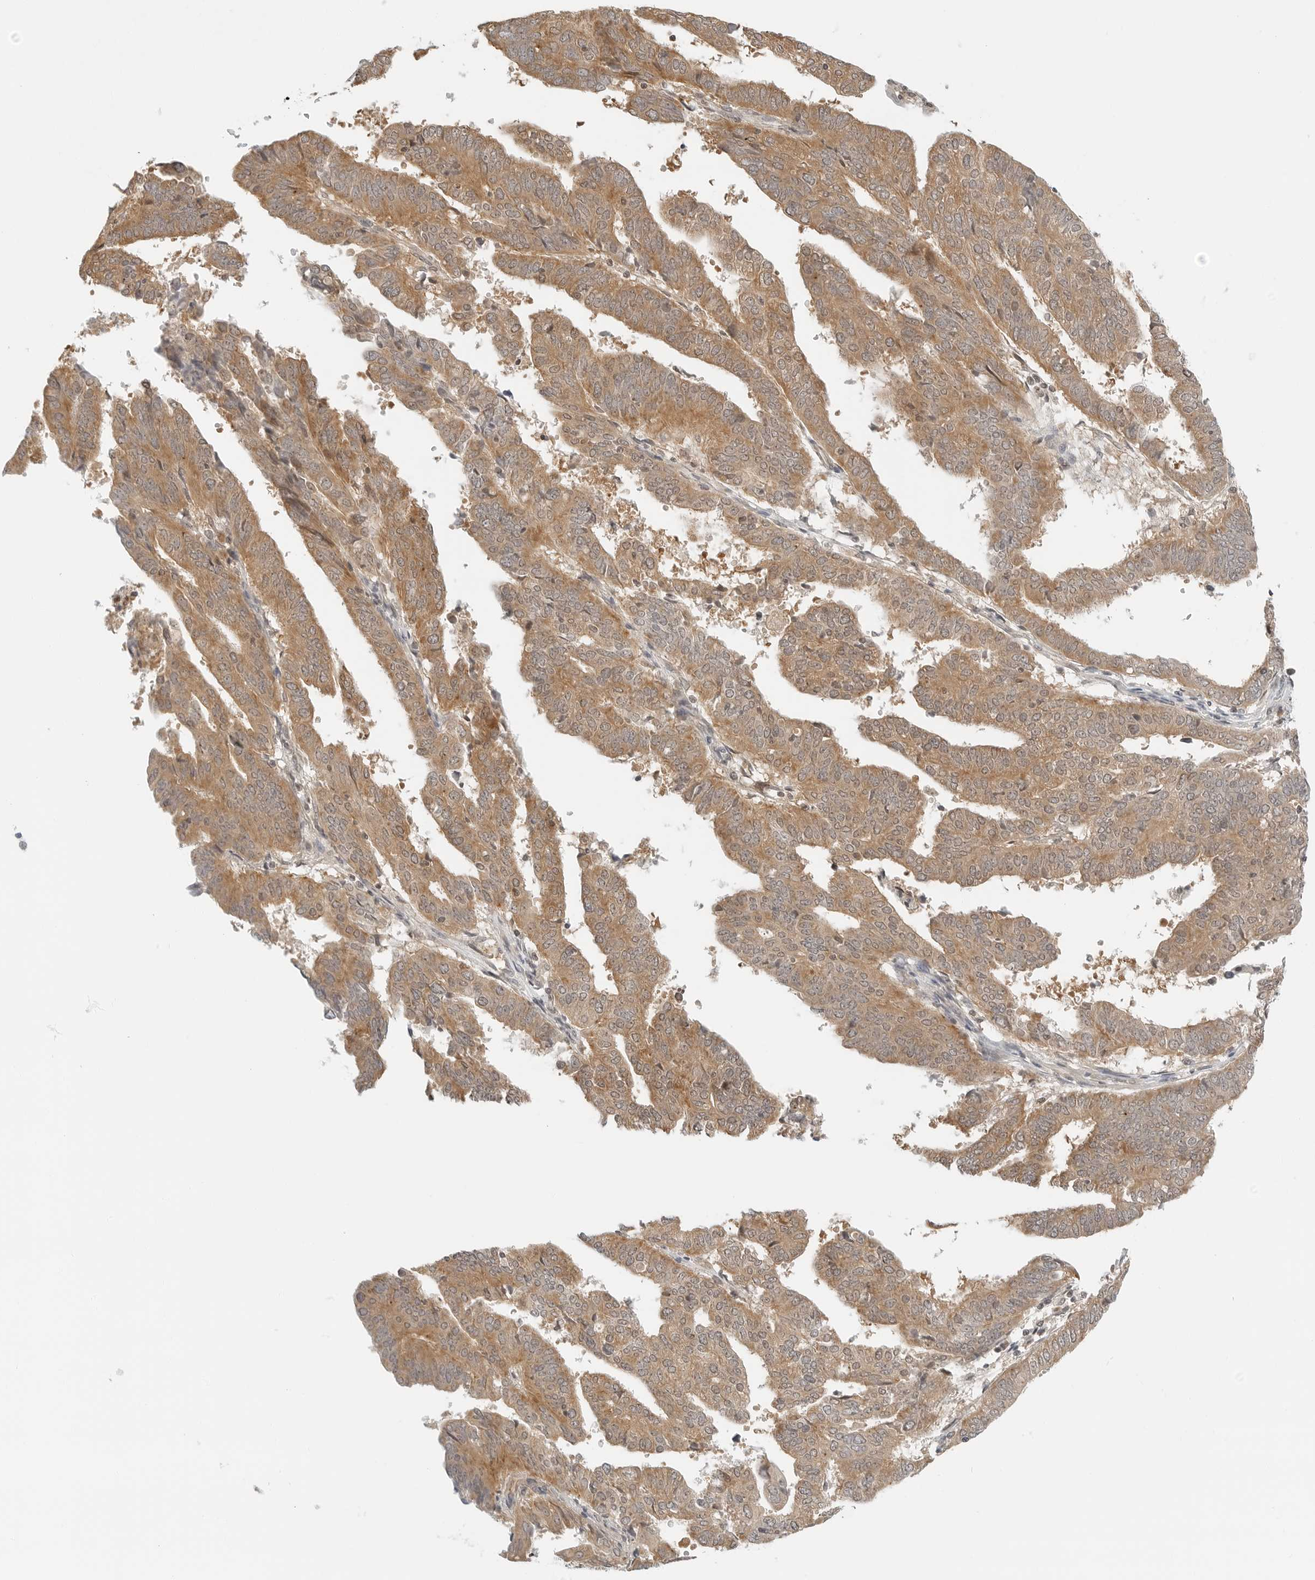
{"staining": {"intensity": "moderate", "quantity": ">75%", "location": "cytoplasmic/membranous"}, "tissue": "endometrial cancer", "cell_type": "Tumor cells", "image_type": "cancer", "snomed": [{"axis": "morphology", "description": "Adenocarcinoma, NOS"}, {"axis": "topography", "description": "Uterus"}], "caption": "Human adenocarcinoma (endometrial) stained with a protein marker demonstrates moderate staining in tumor cells.", "gene": "IQCC", "patient": {"sex": "female", "age": 77}}